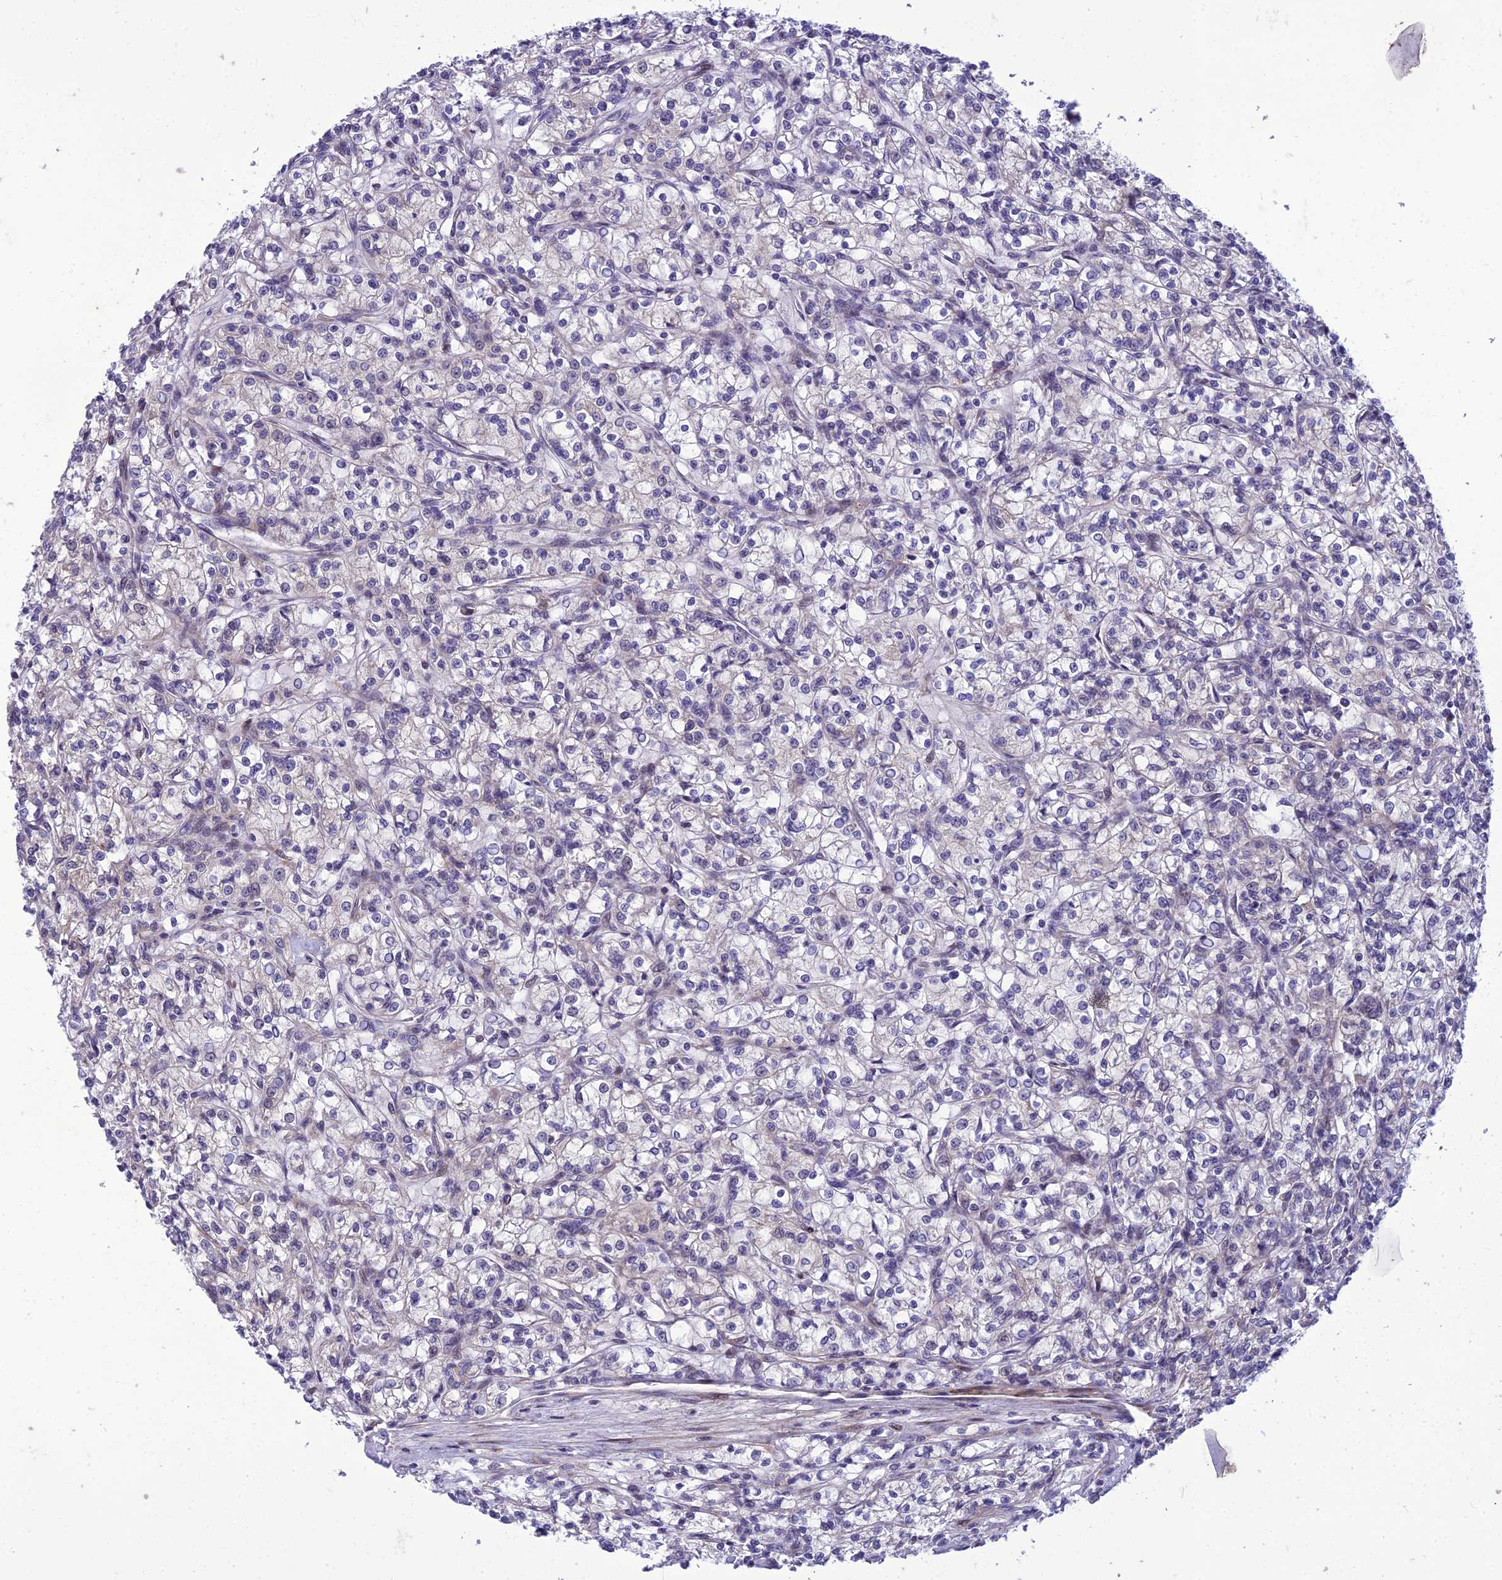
{"staining": {"intensity": "negative", "quantity": "none", "location": "none"}, "tissue": "renal cancer", "cell_type": "Tumor cells", "image_type": "cancer", "snomed": [{"axis": "morphology", "description": "Adenocarcinoma, NOS"}, {"axis": "topography", "description": "Kidney"}], "caption": "Immunohistochemistry (IHC) image of neoplastic tissue: renal cancer (adenocarcinoma) stained with DAB demonstrates no significant protein expression in tumor cells.", "gene": "GAB4", "patient": {"sex": "female", "age": 59}}